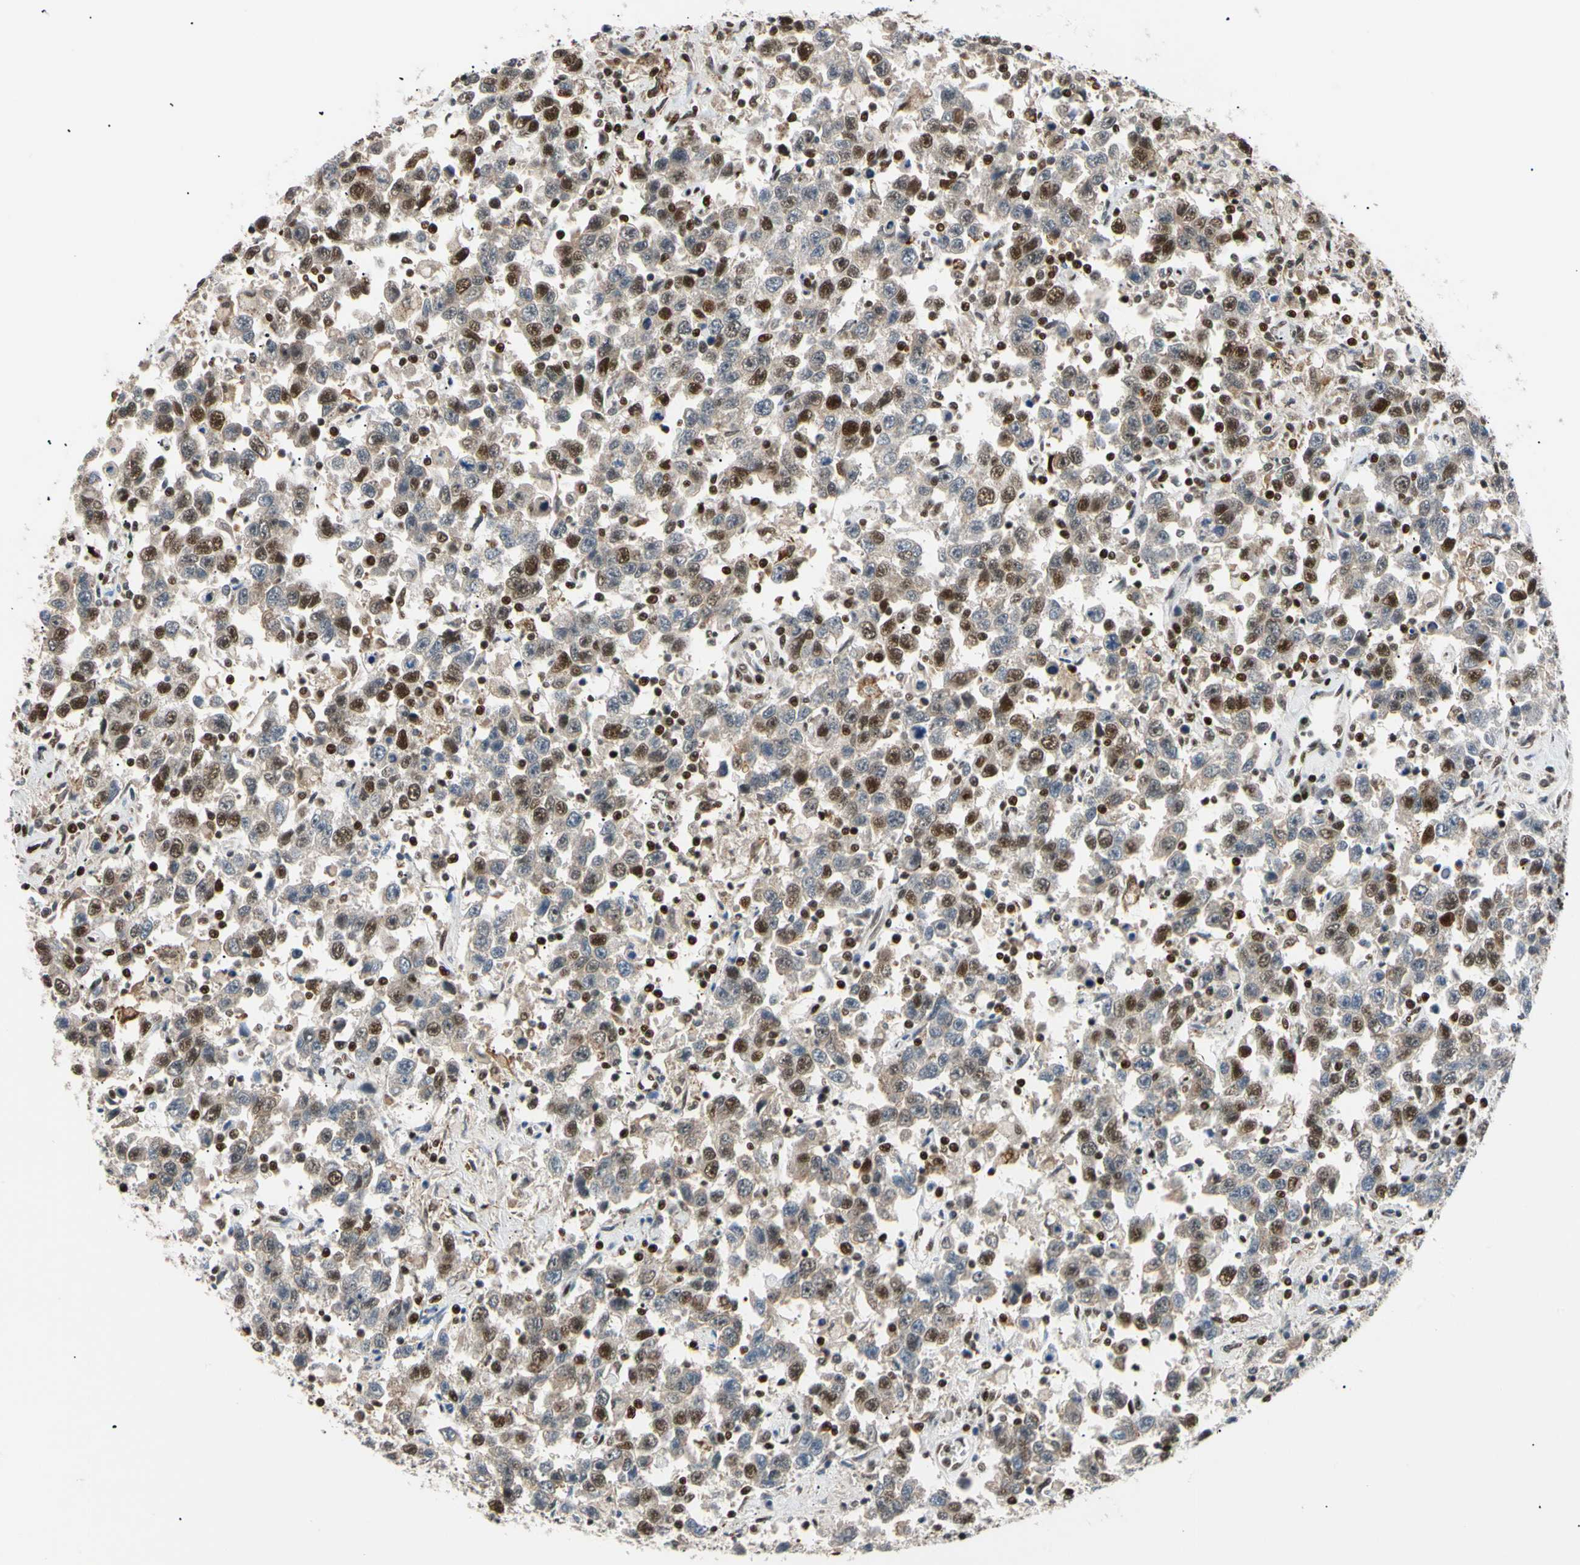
{"staining": {"intensity": "moderate", "quantity": "25%-75%", "location": "nuclear"}, "tissue": "testis cancer", "cell_type": "Tumor cells", "image_type": "cancer", "snomed": [{"axis": "morphology", "description": "Seminoma, NOS"}, {"axis": "topography", "description": "Testis"}], "caption": "IHC staining of testis seminoma, which shows medium levels of moderate nuclear positivity in approximately 25%-75% of tumor cells indicating moderate nuclear protein expression. The staining was performed using DAB (3,3'-diaminobenzidine) (brown) for protein detection and nuclei were counterstained in hematoxylin (blue).", "gene": "E2F1", "patient": {"sex": "male", "age": 41}}